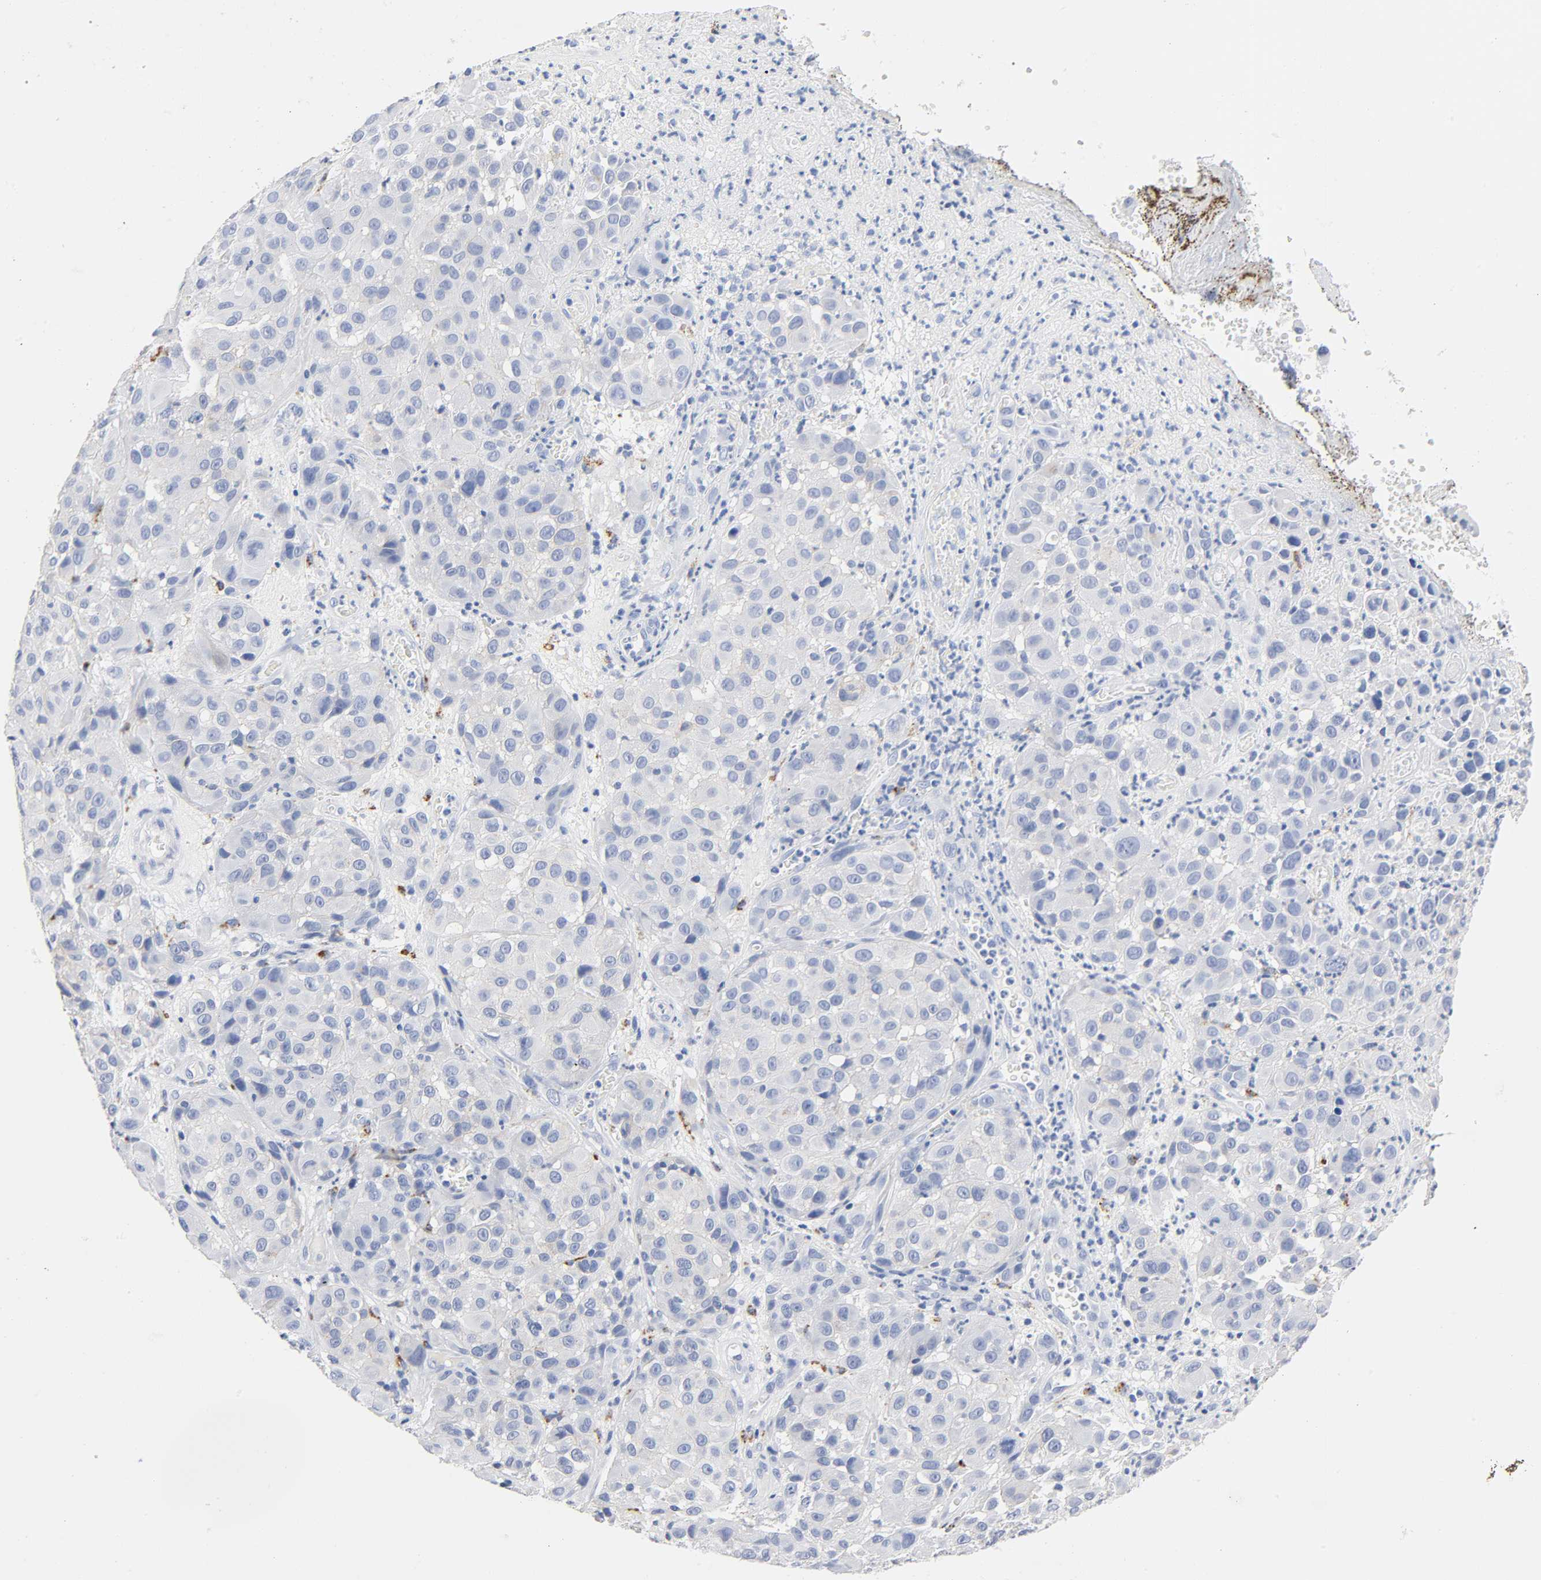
{"staining": {"intensity": "negative", "quantity": "none", "location": "none"}, "tissue": "melanoma", "cell_type": "Tumor cells", "image_type": "cancer", "snomed": [{"axis": "morphology", "description": "Malignant melanoma, NOS"}, {"axis": "topography", "description": "Skin"}], "caption": "Immunohistochemistry of malignant melanoma reveals no positivity in tumor cells. (DAB immunohistochemistry (IHC), high magnification).", "gene": "PLP1", "patient": {"sex": "female", "age": 21}}